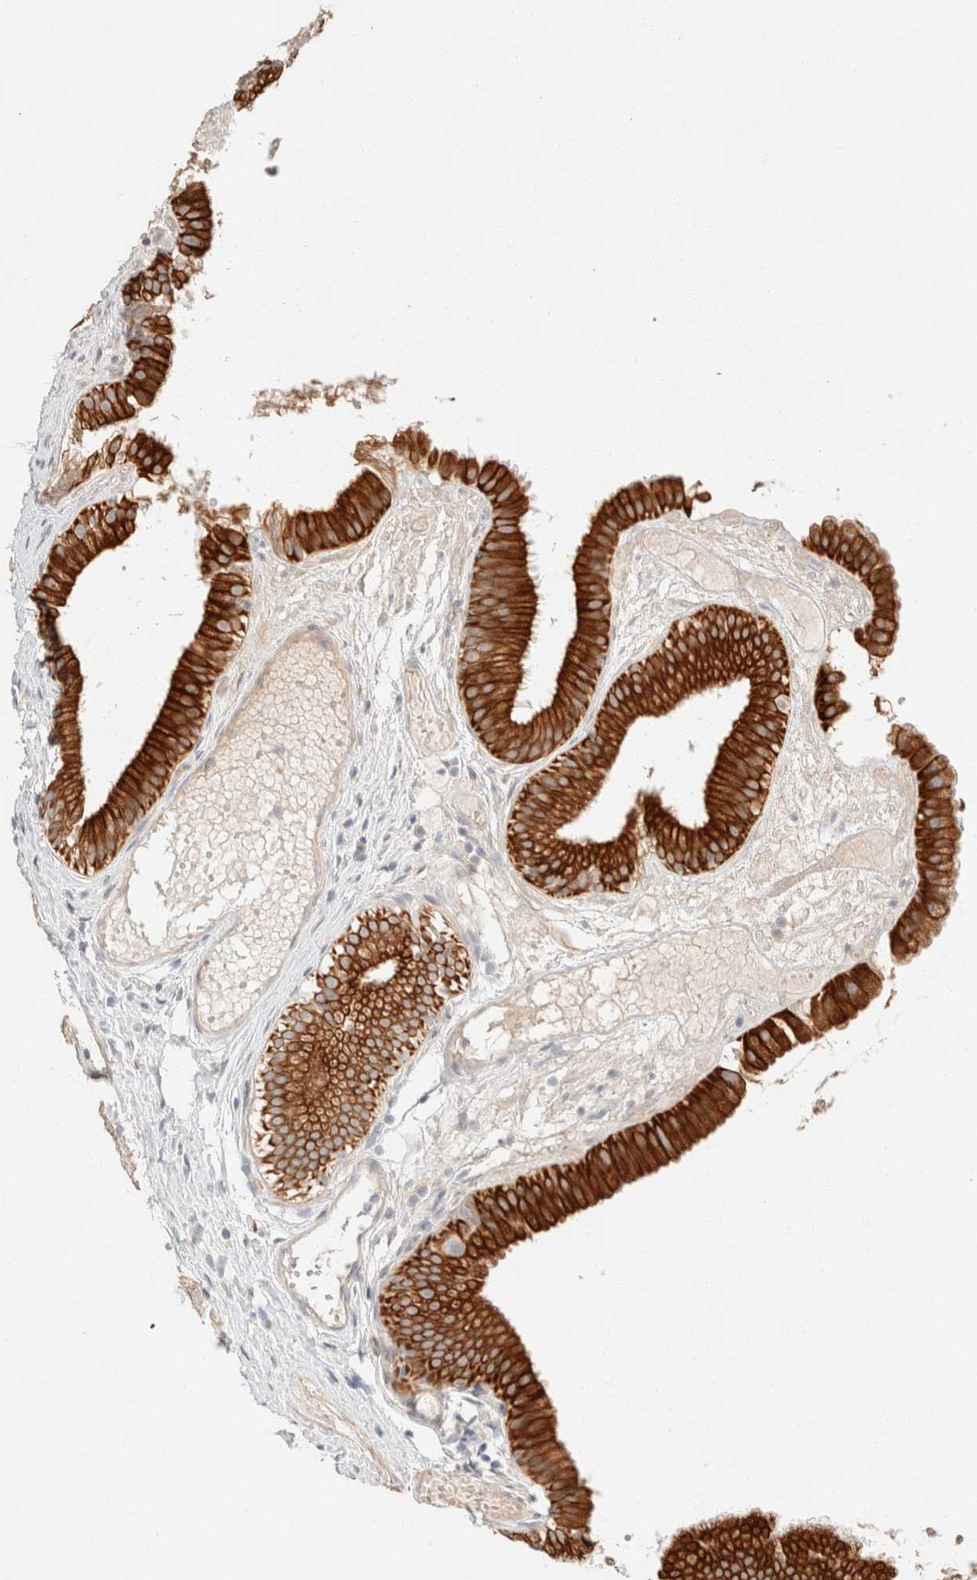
{"staining": {"intensity": "strong", "quantity": ">75%", "location": "cytoplasmic/membranous"}, "tissue": "gallbladder", "cell_type": "Glandular cells", "image_type": "normal", "snomed": [{"axis": "morphology", "description": "Normal tissue, NOS"}, {"axis": "topography", "description": "Gallbladder"}], "caption": "Immunohistochemical staining of benign human gallbladder demonstrates high levels of strong cytoplasmic/membranous expression in about >75% of glandular cells.", "gene": "CSNK1E", "patient": {"sex": "female", "age": 26}}